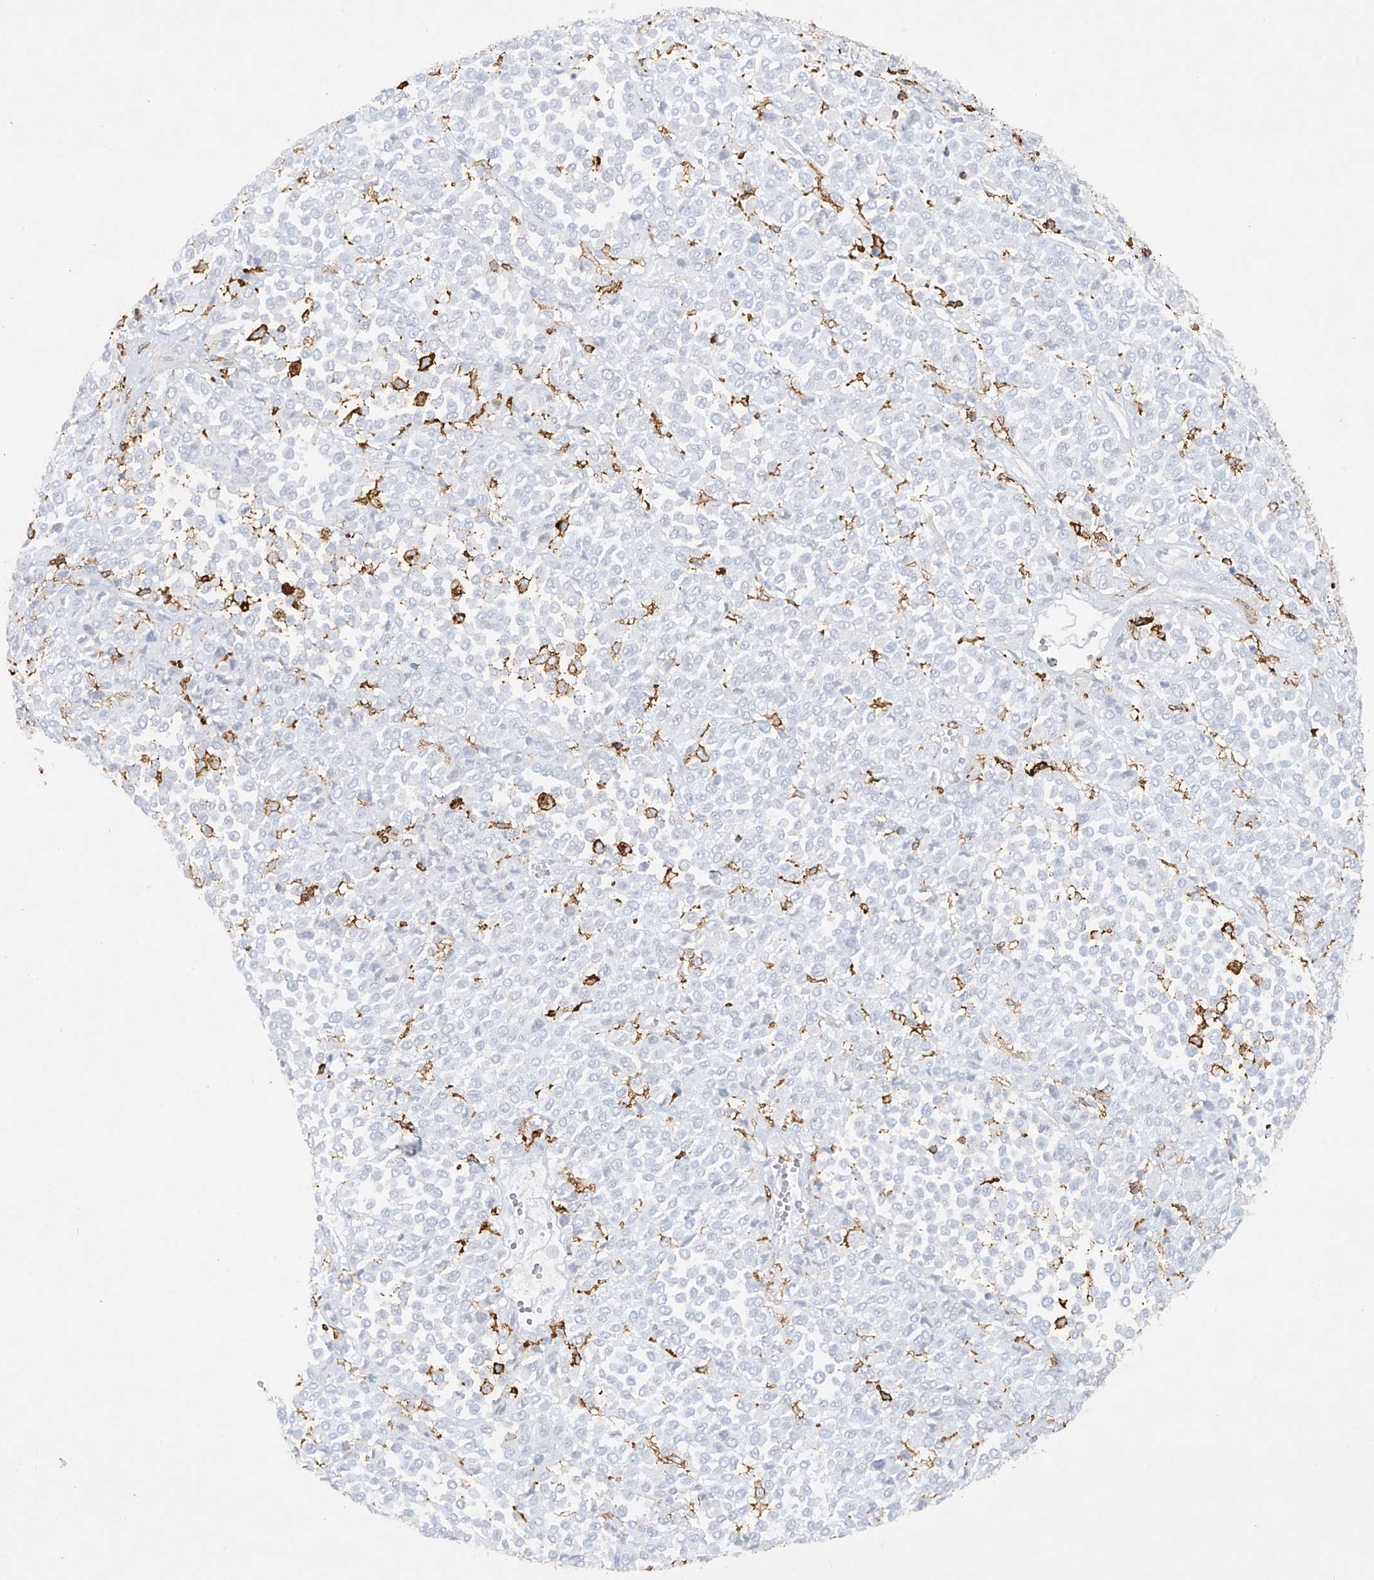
{"staining": {"intensity": "negative", "quantity": "none", "location": "none"}, "tissue": "melanoma", "cell_type": "Tumor cells", "image_type": "cancer", "snomed": [{"axis": "morphology", "description": "Malignant melanoma, Metastatic site"}, {"axis": "topography", "description": "Pancreas"}], "caption": "DAB (3,3'-diaminobenzidine) immunohistochemical staining of malignant melanoma (metastatic site) exhibits no significant positivity in tumor cells.", "gene": "FCGR3A", "patient": {"sex": "female", "age": 30}}